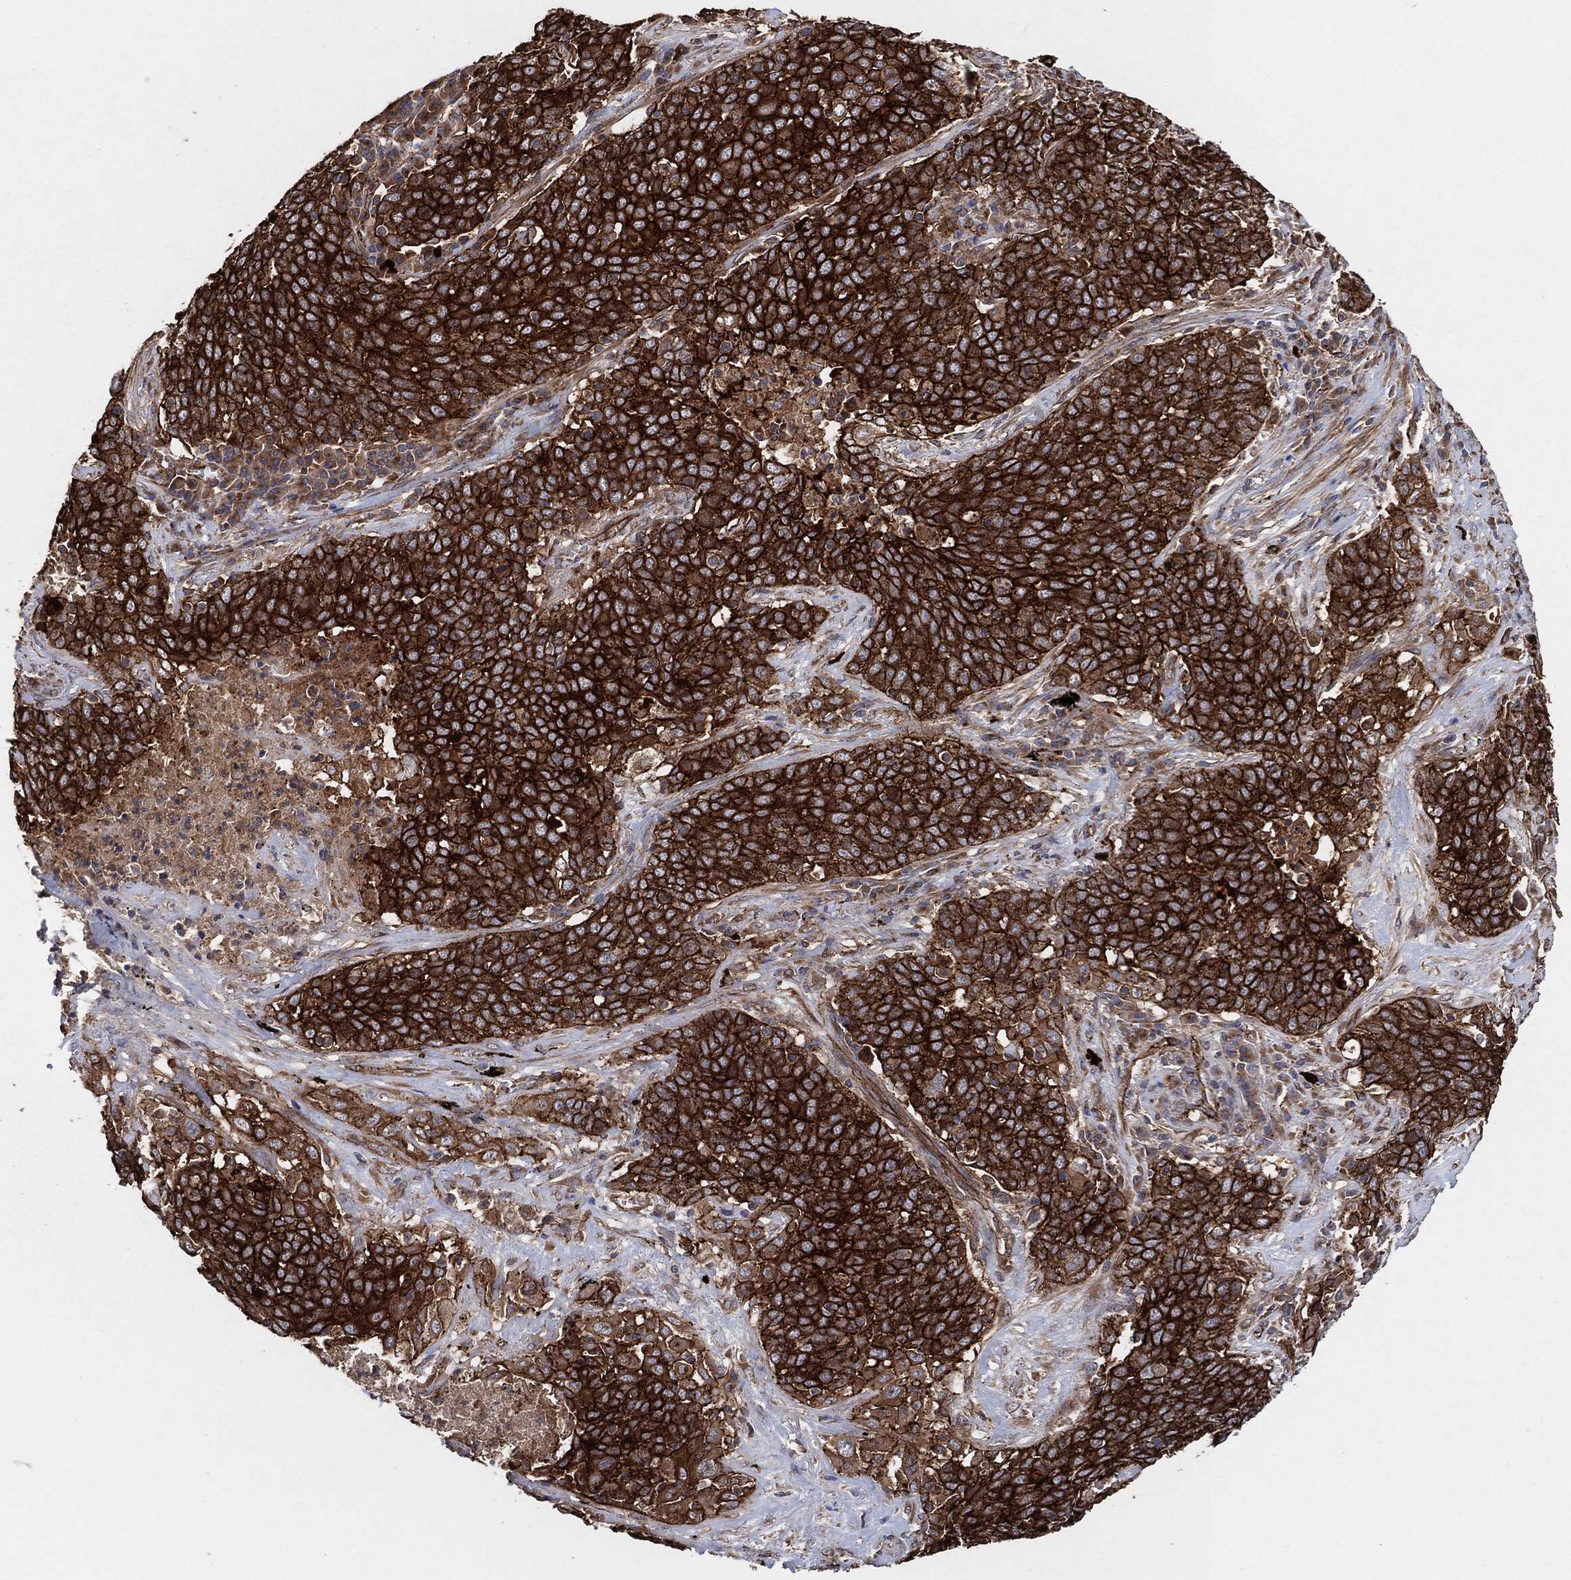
{"staining": {"intensity": "strong", "quantity": ">75%", "location": "cytoplasmic/membranous"}, "tissue": "lung cancer", "cell_type": "Tumor cells", "image_type": "cancer", "snomed": [{"axis": "morphology", "description": "Squamous cell carcinoma, NOS"}, {"axis": "topography", "description": "Lung"}], "caption": "Lung cancer (squamous cell carcinoma) tissue exhibits strong cytoplasmic/membranous expression in about >75% of tumor cells, visualized by immunohistochemistry.", "gene": "CTNNA1", "patient": {"sex": "male", "age": 82}}